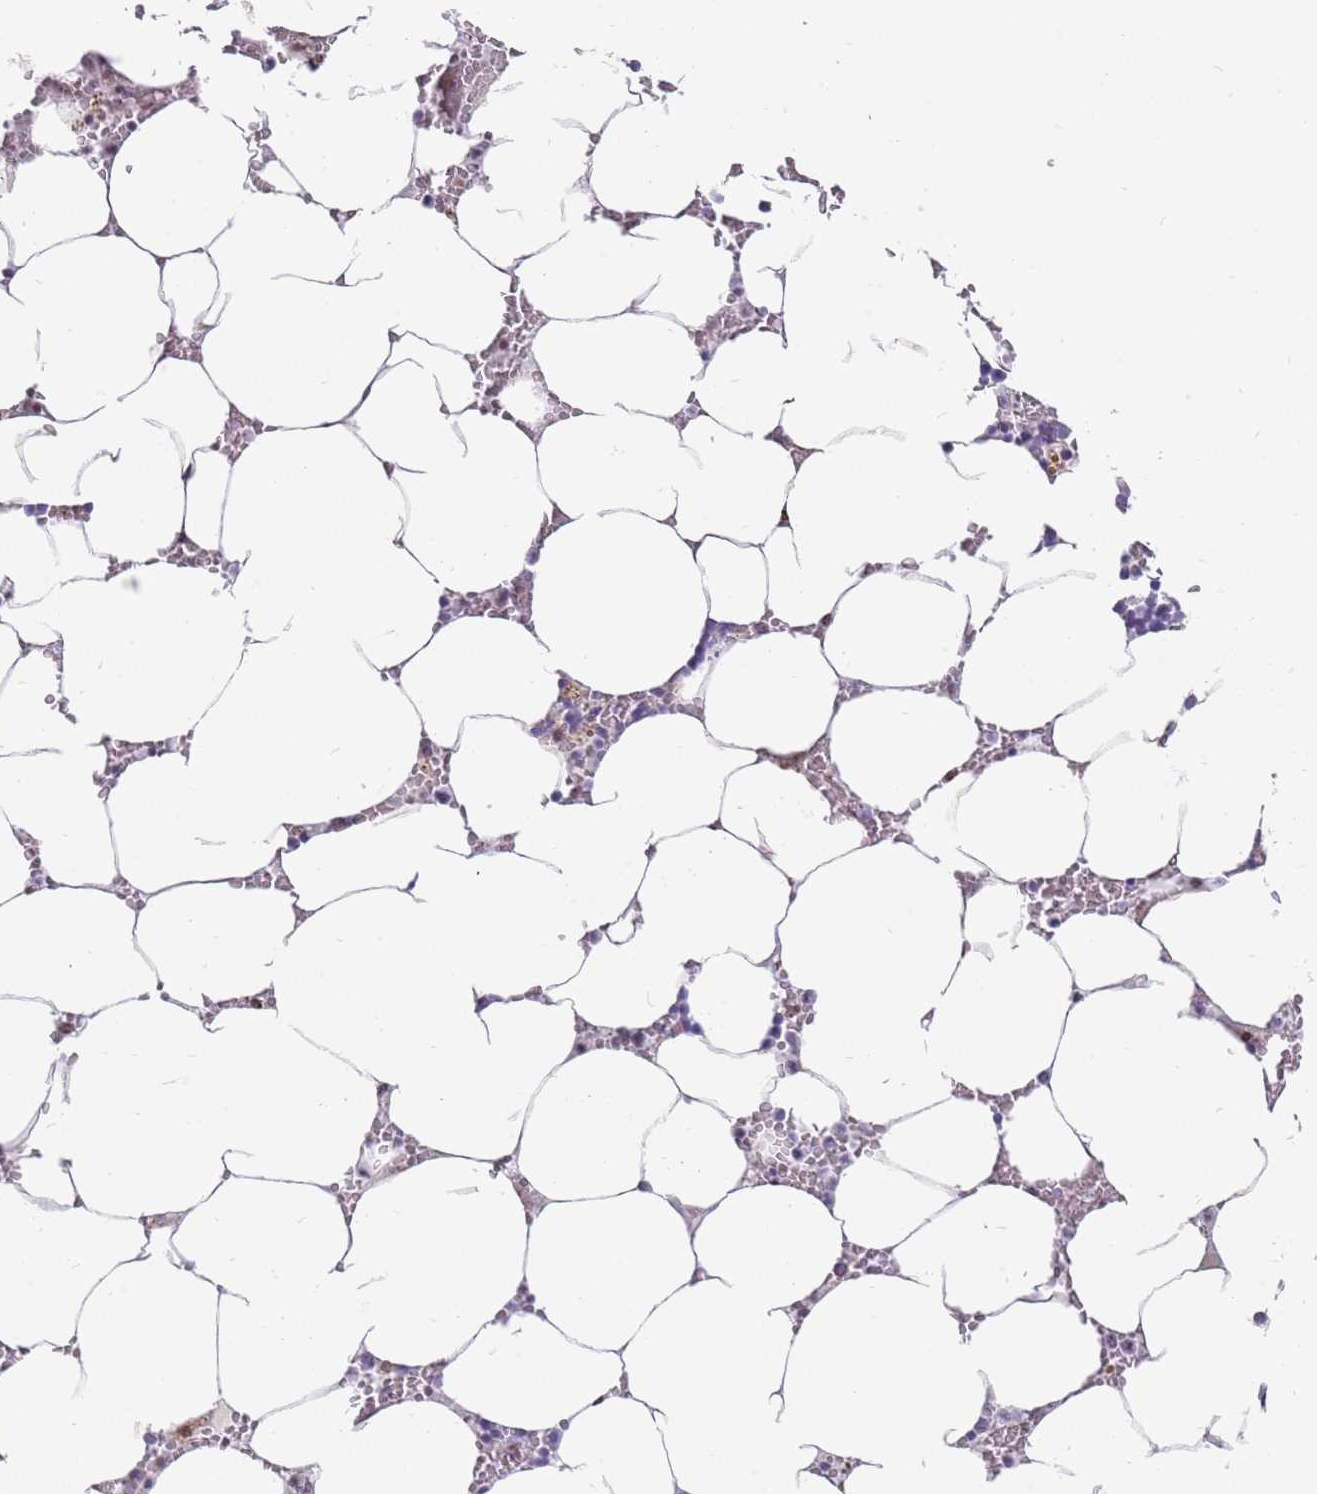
{"staining": {"intensity": "negative", "quantity": "none", "location": "none"}, "tissue": "bone marrow", "cell_type": "Hematopoietic cells", "image_type": "normal", "snomed": [{"axis": "morphology", "description": "Normal tissue, NOS"}, {"axis": "topography", "description": "Bone marrow"}], "caption": "Human bone marrow stained for a protein using immunohistochemistry reveals no positivity in hematopoietic cells.", "gene": "ENSG00000271254", "patient": {"sex": "male", "age": 70}}